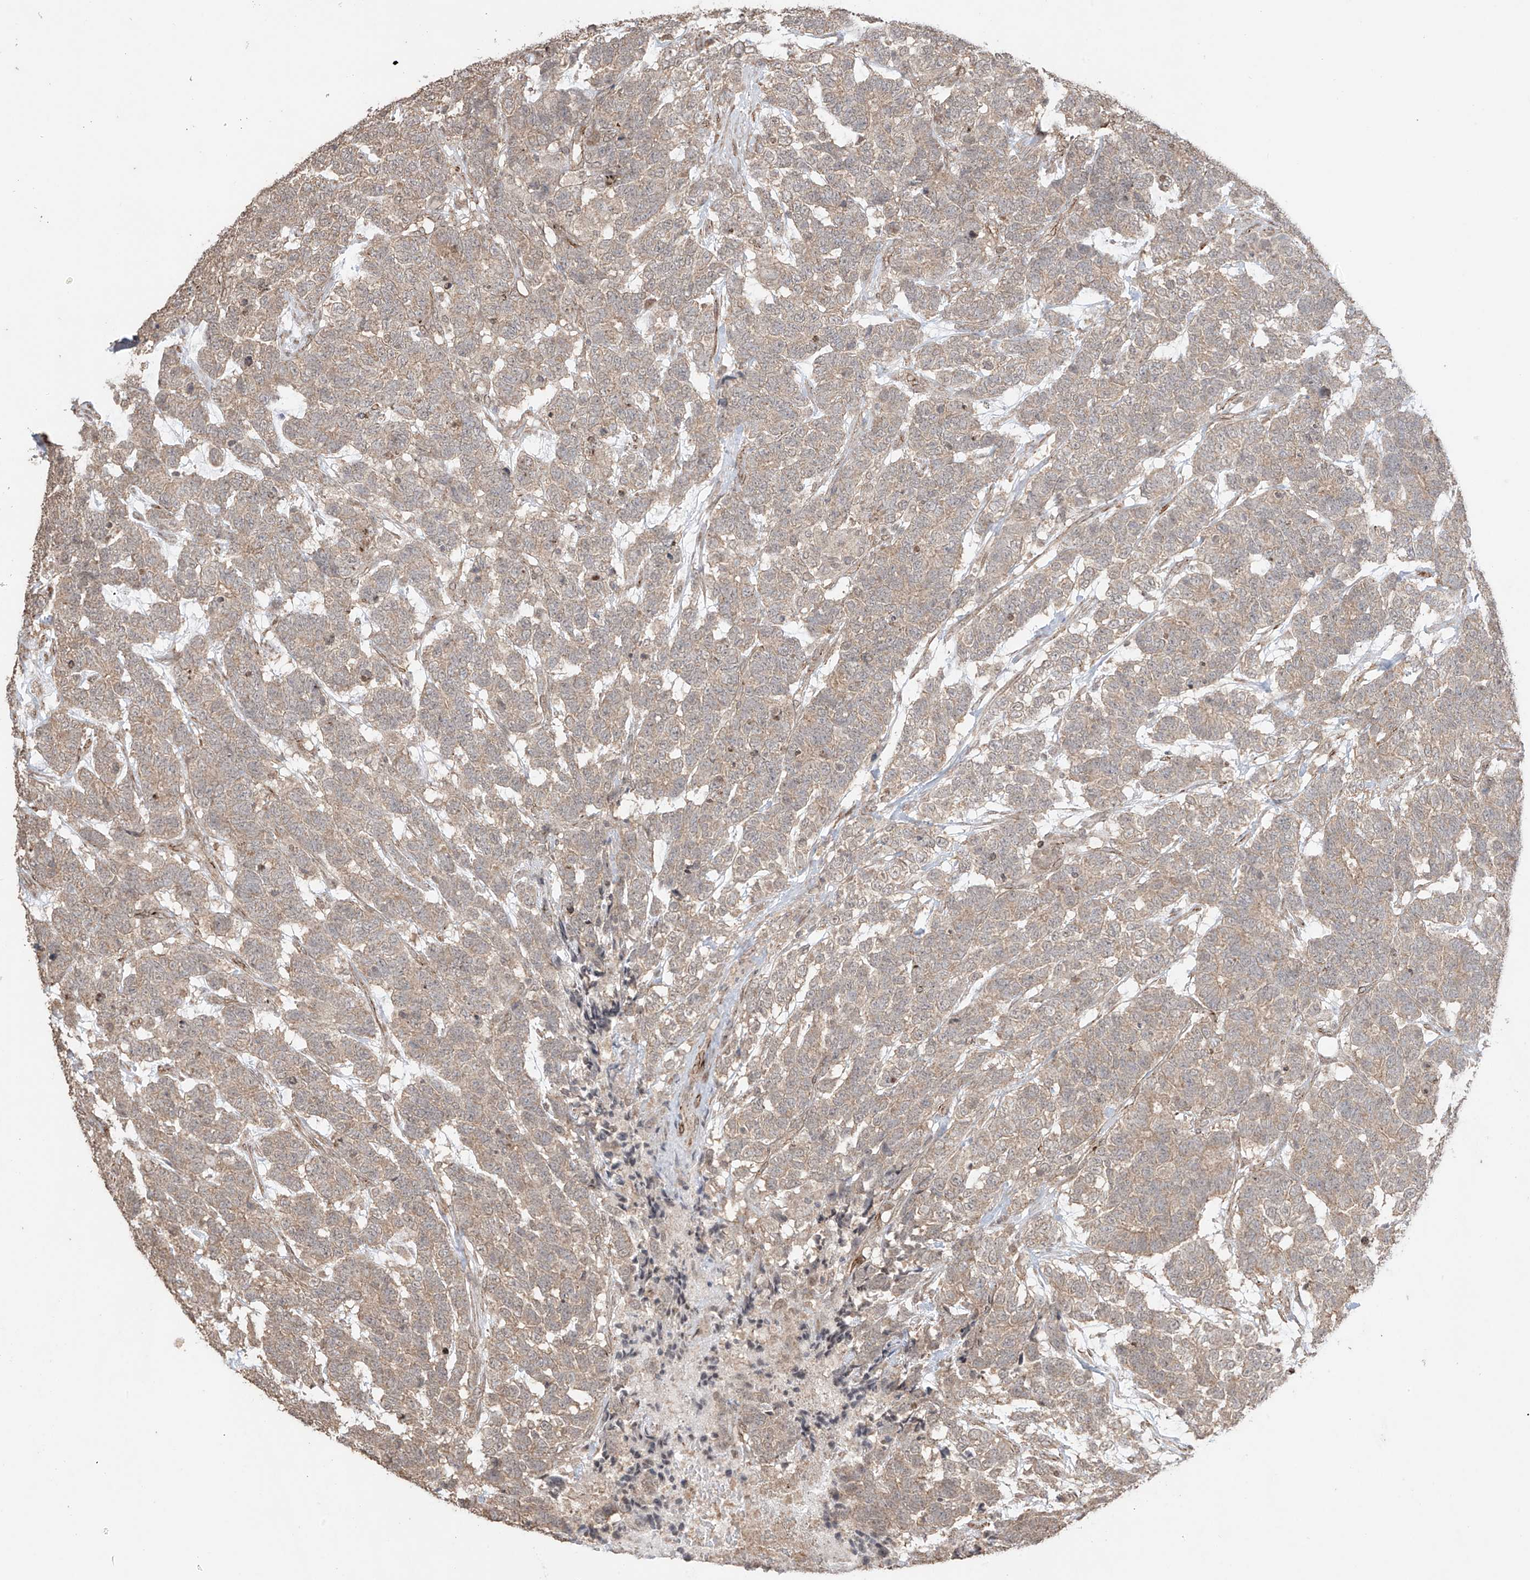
{"staining": {"intensity": "weak", "quantity": ">75%", "location": "cytoplasmic/membranous"}, "tissue": "testis cancer", "cell_type": "Tumor cells", "image_type": "cancer", "snomed": [{"axis": "morphology", "description": "Carcinoma, Embryonal, NOS"}, {"axis": "topography", "description": "Testis"}], "caption": "About >75% of tumor cells in testis embryonal carcinoma reveal weak cytoplasmic/membranous protein positivity as visualized by brown immunohistochemical staining.", "gene": "TTLL5", "patient": {"sex": "male", "age": 26}}